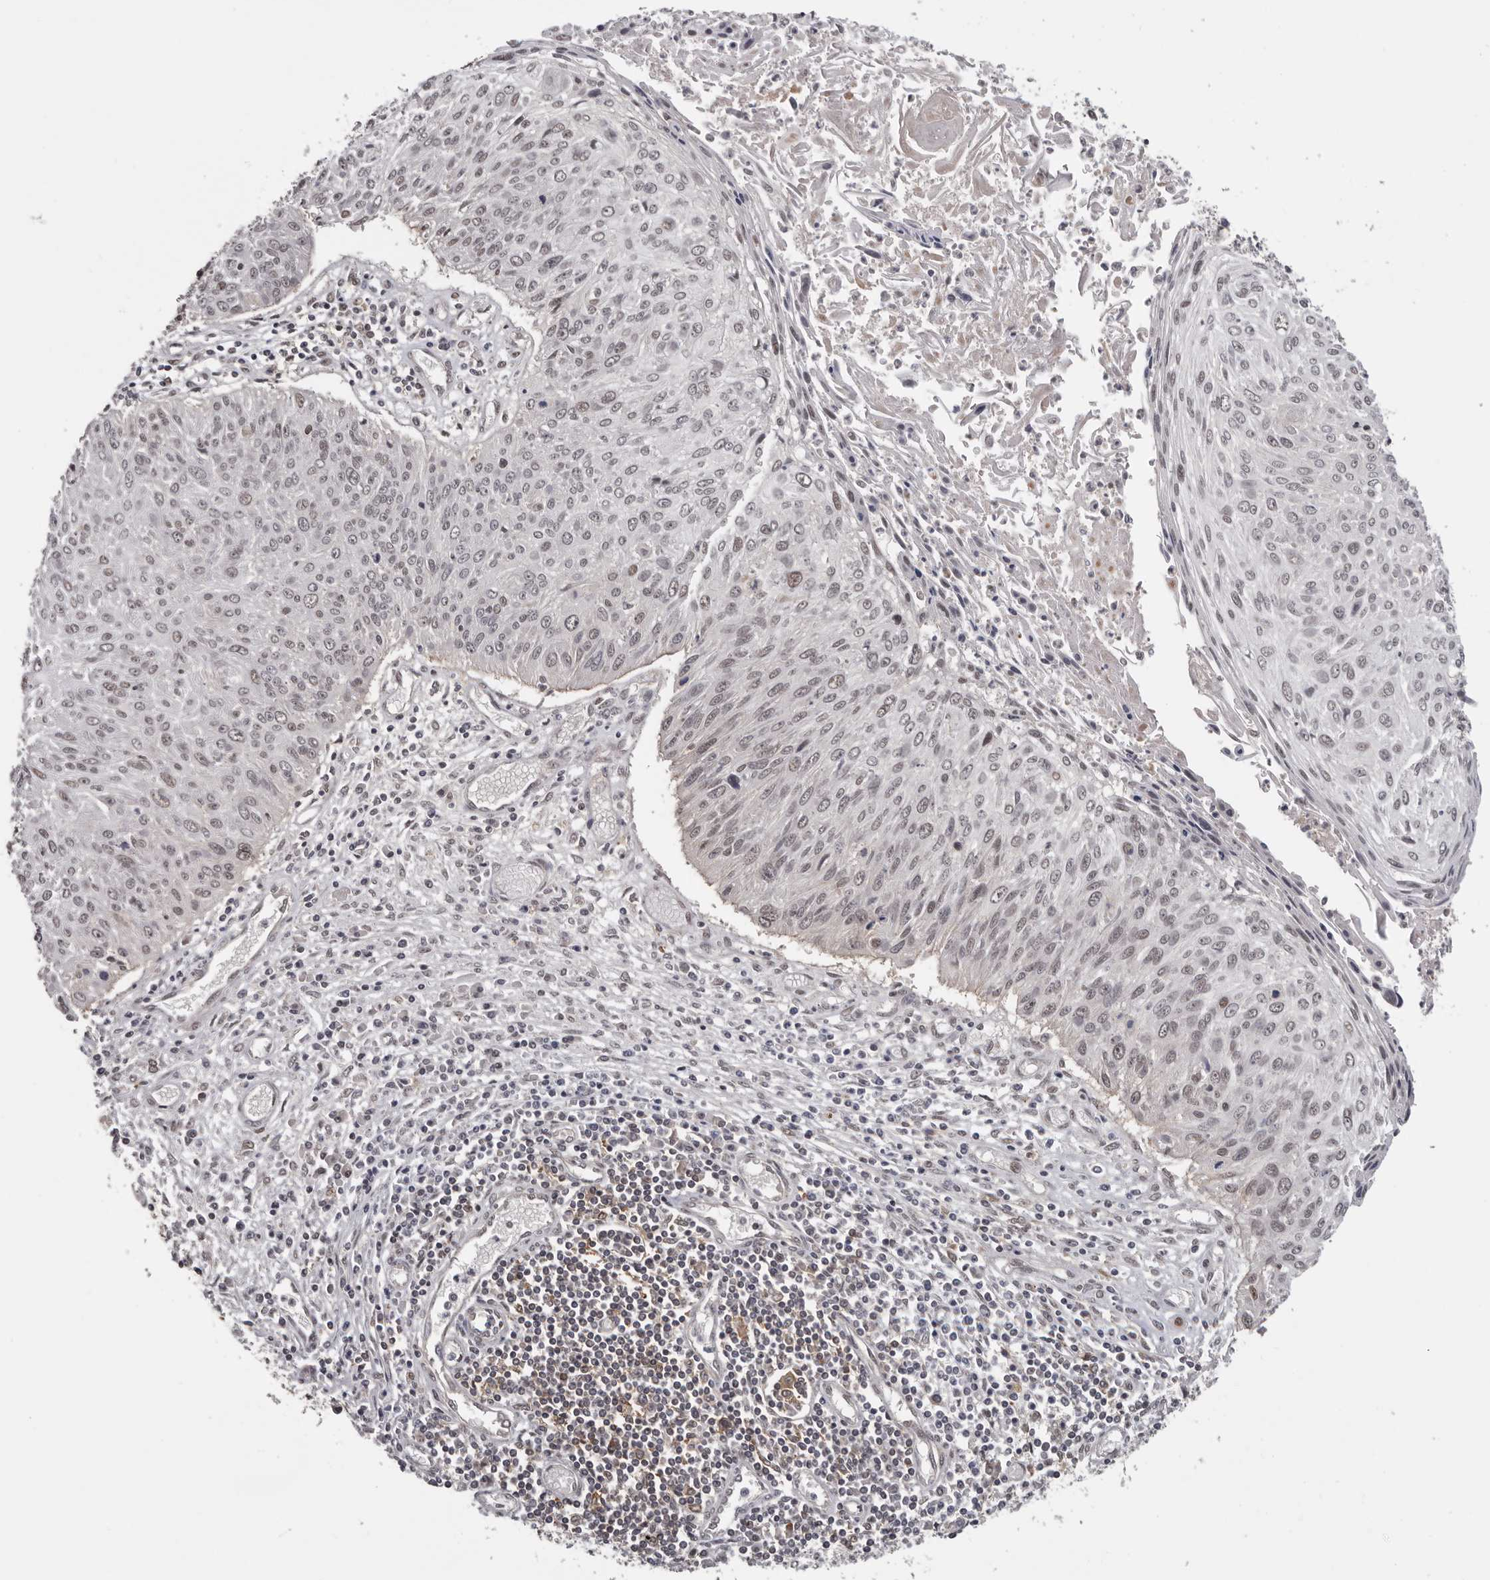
{"staining": {"intensity": "weak", "quantity": ">75%", "location": "nuclear"}, "tissue": "cervical cancer", "cell_type": "Tumor cells", "image_type": "cancer", "snomed": [{"axis": "morphology", "description": "Squamous cell carcinoma, NOS"}, {"axis": "topography", "description": "Cervix"}], "caption": "Cervical squamous cell carcinoma stained with a brown dye demonstrates weak nuclear positive positivity in approximately >75% of tumor cells.", "gene": "MOGAT2", "patient": {"sex": "female", "age": 51}}